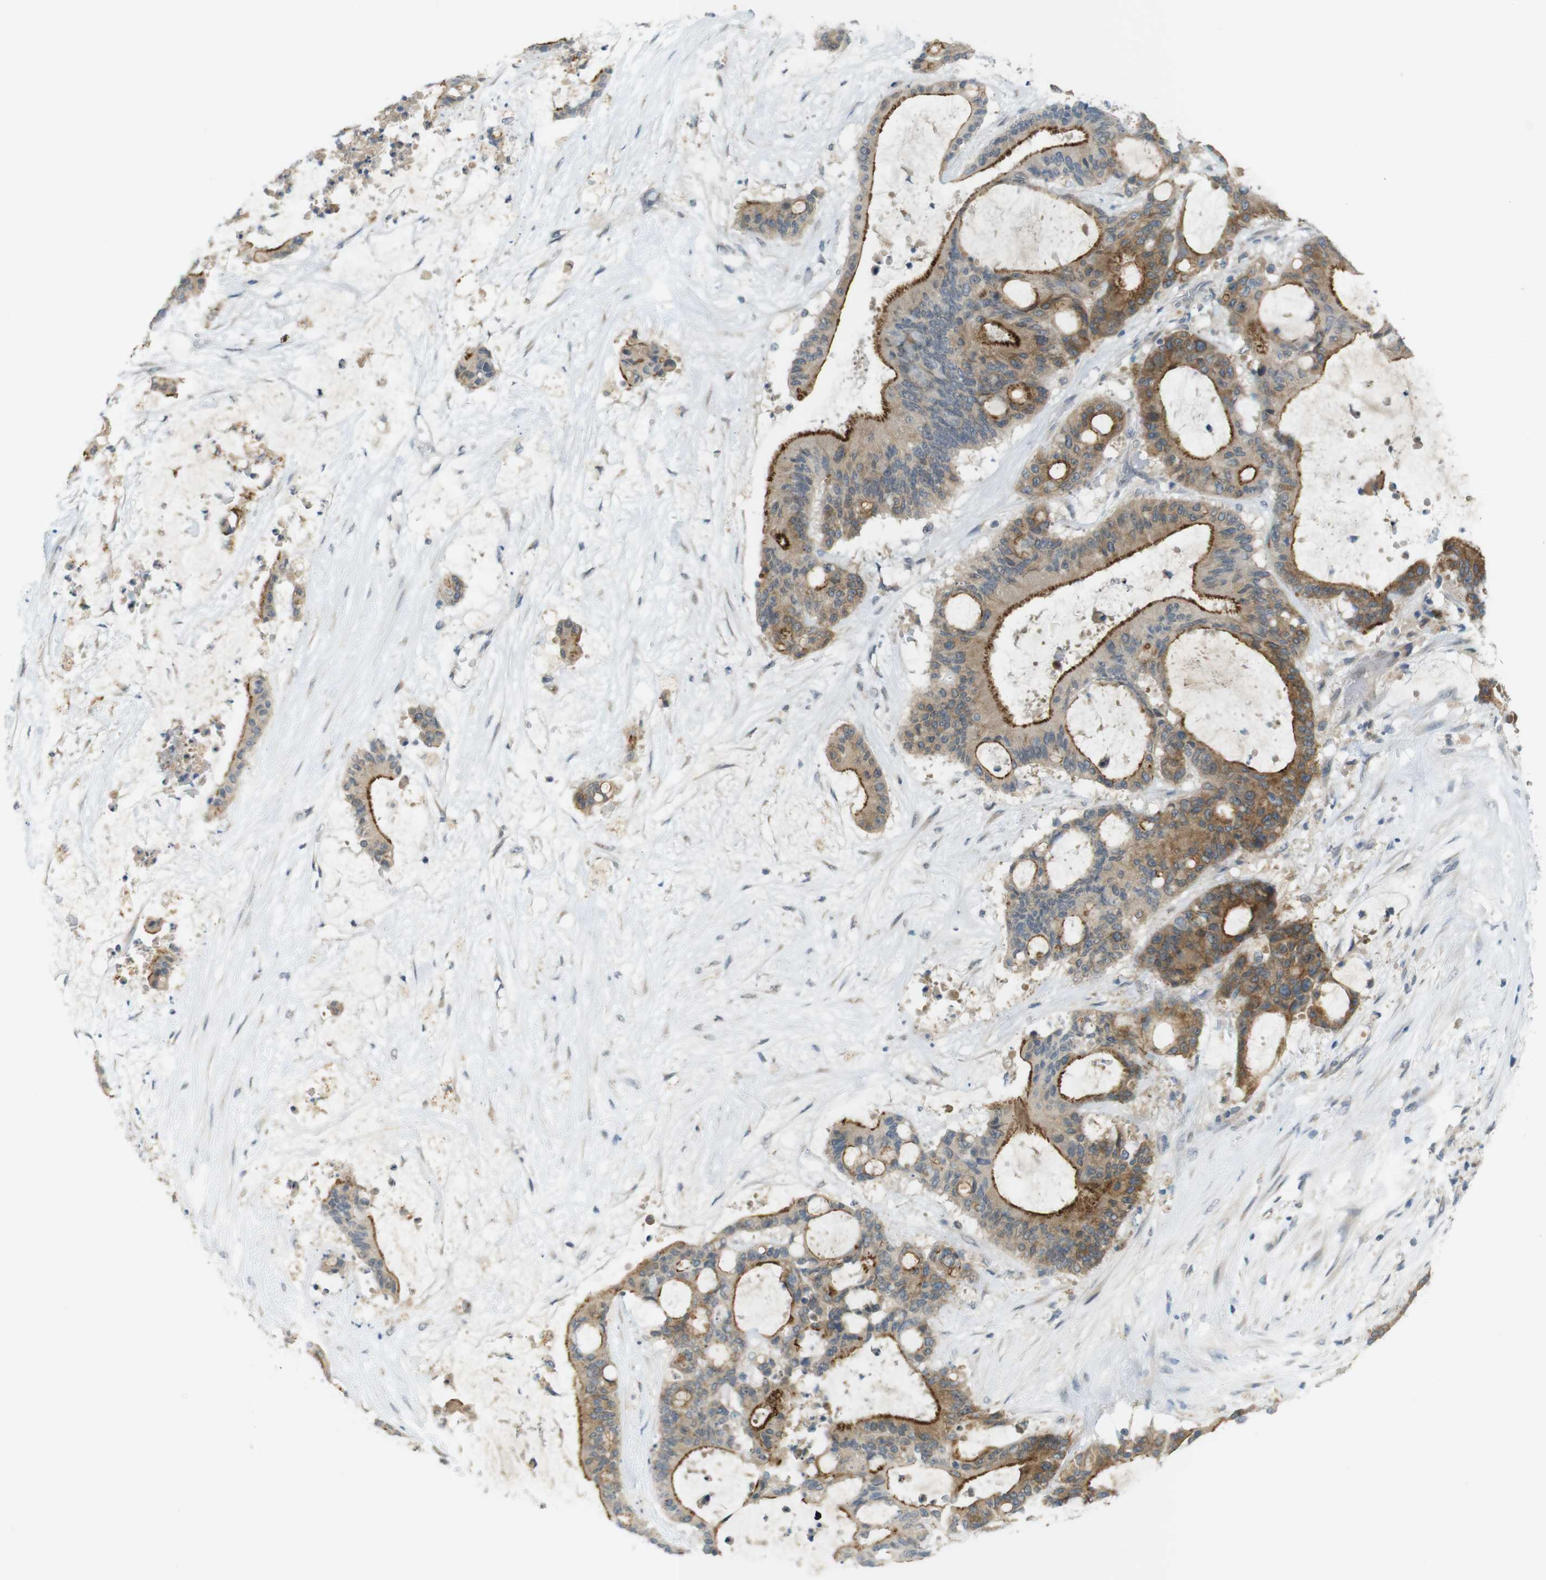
{"staining": {"intensity": "moderate", "quantity": ">75%", "location": "cytoplasmic/membranous"}, "tissue": "liver cancer", "cell_type": "Tumor cells", "image_type": "cancer", "snomed": [{"axis": "morphology", "description": "Cholangiocarcinoma"}, {"axis": "topography", "description": "Liver"}], "caption": "Human cholangiocarcinoma (liver) stained with a brown dye demonstrates moderate cytoplasmic/membranous positive positivity in approximately >75% of tumor cells.", "gene": "UGT8", "patient": {"sex": "female", "age": 73}}